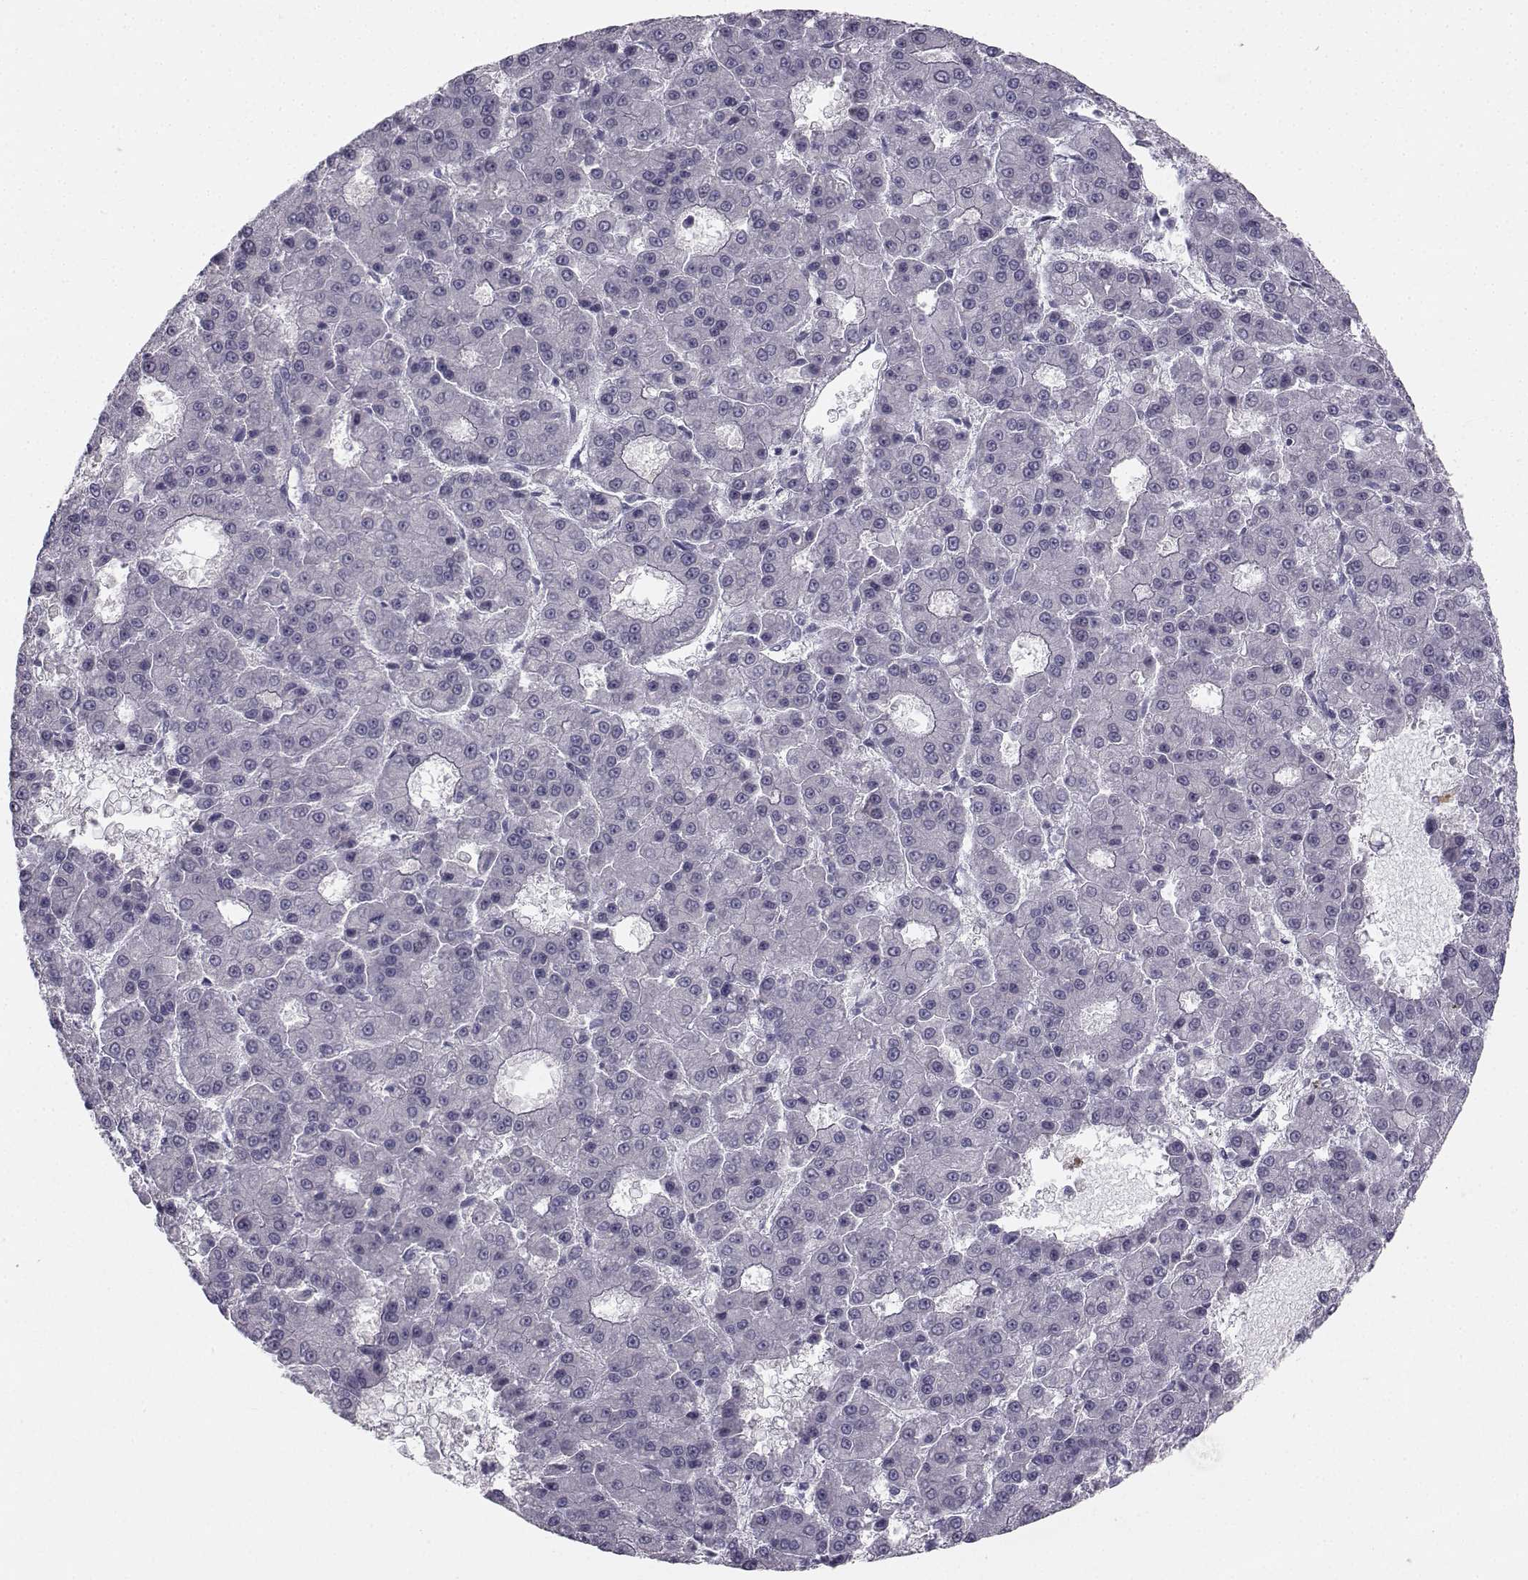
{"staining": {"intensity": "negative", "quantity": "none", "location": "none"}, "tissue": "liver cancer", "cell_type": "Tumor cells", "image_type": "cancer", "snomed": [{"axis": "morphology", "description": "Carcinoma, Hepatocellular, NOS"}, {"axis": "topography", "description": "Liver"}], "caption": "Tumor cells show no significant protein expression in liver hepatocellular carcinoma.", "gene": "LRP8", "patient": {"sex": "male", "age": 70}}